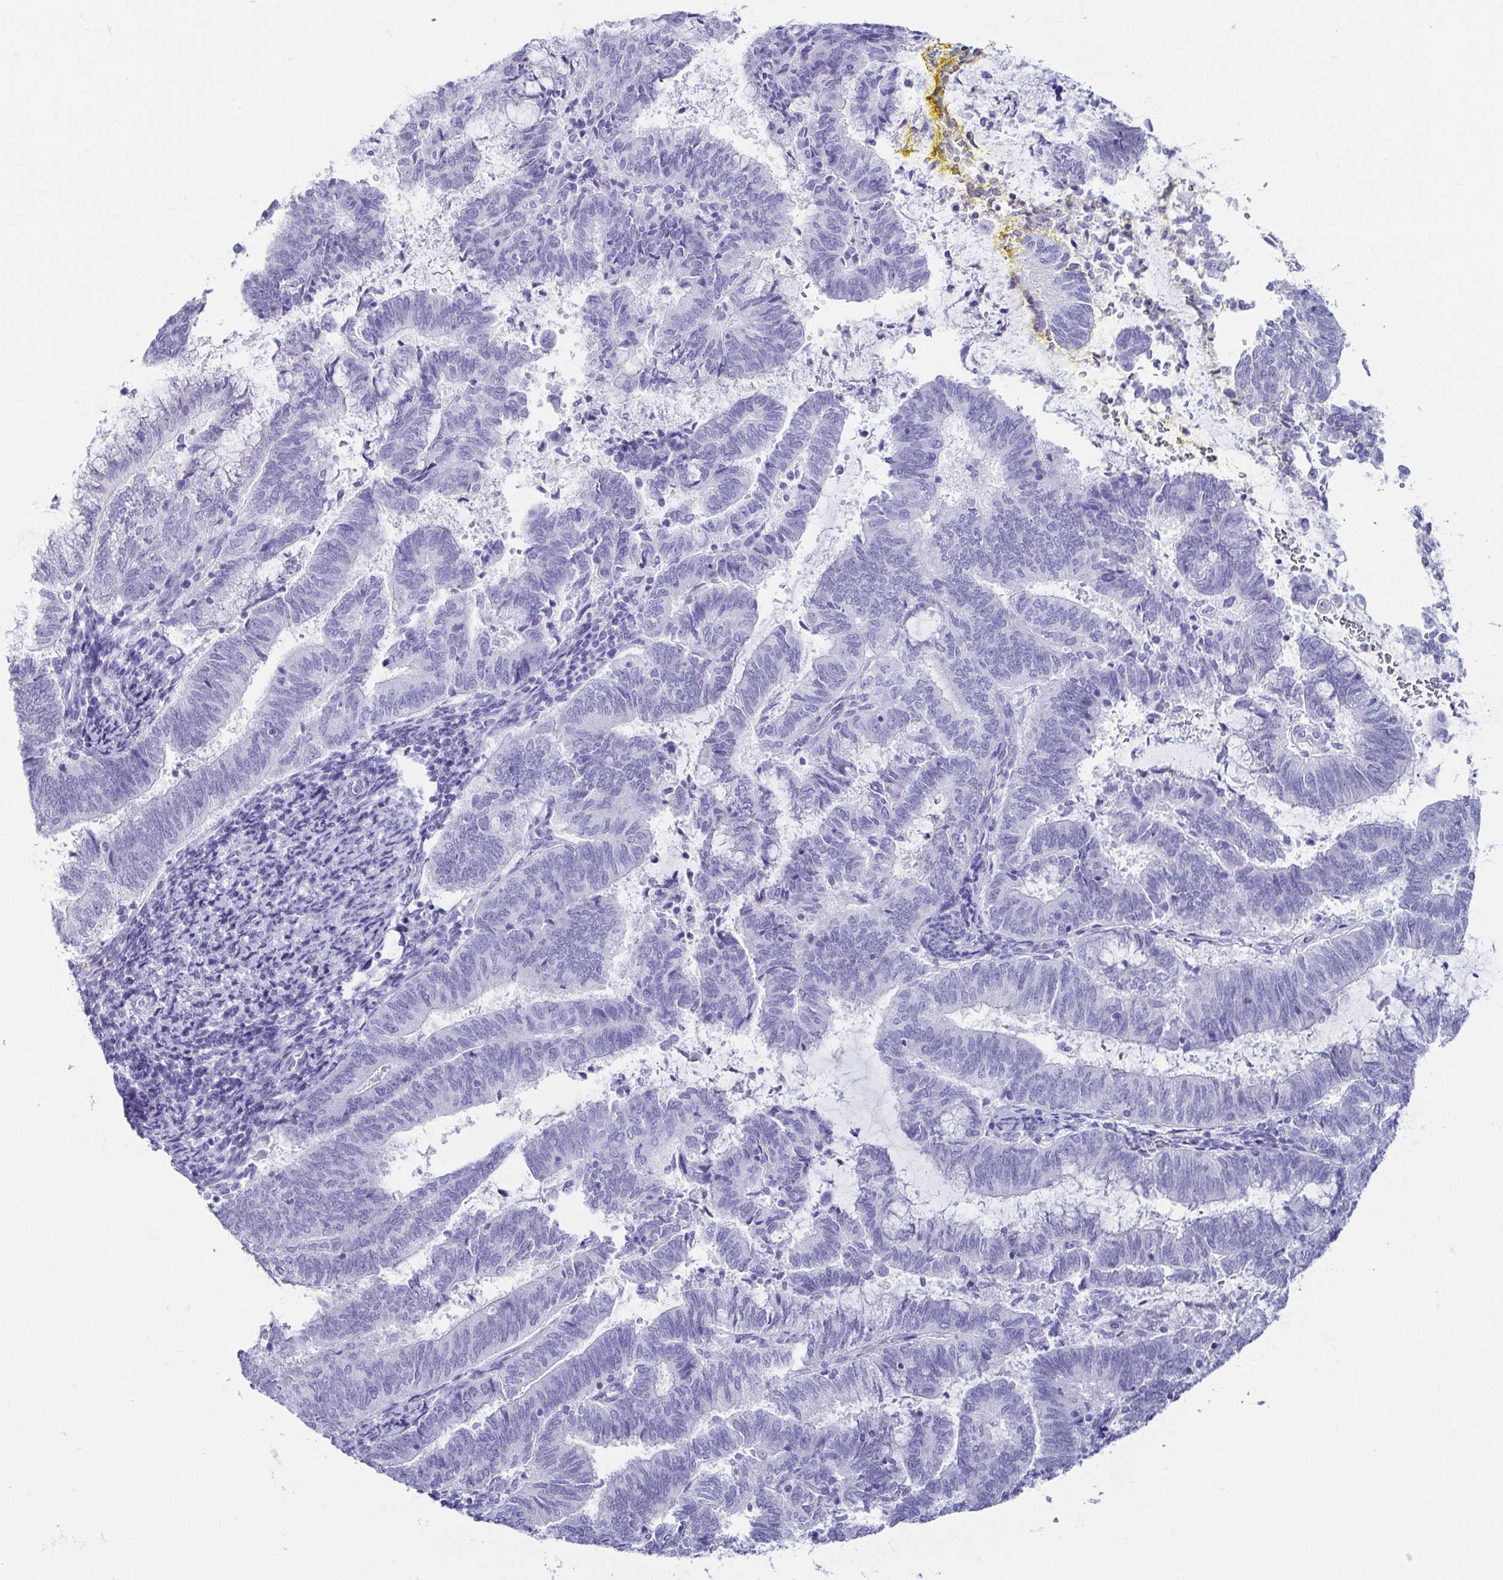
{"staining": {"intensity": "negative", "quantity": "none", "location": "none"}, "tissue": "endometrial cancer", "cell_type": "Tumor cells", "image_type": "cancer", "snomed": [{"axis": "morphology", "description": "Adenocarcinoma, NOS"}, {"axis": "topography", "description": "Endometrium"}], "caption": "The immunohistochemistry image has no significant staining in tumor cells of adenocarcinoma (endometrial) tissue. (DAB immunohistochemistry (IHC), high magnification).", "gene": "CD164L2", "patient": {"sex": "female", "age": 65}}